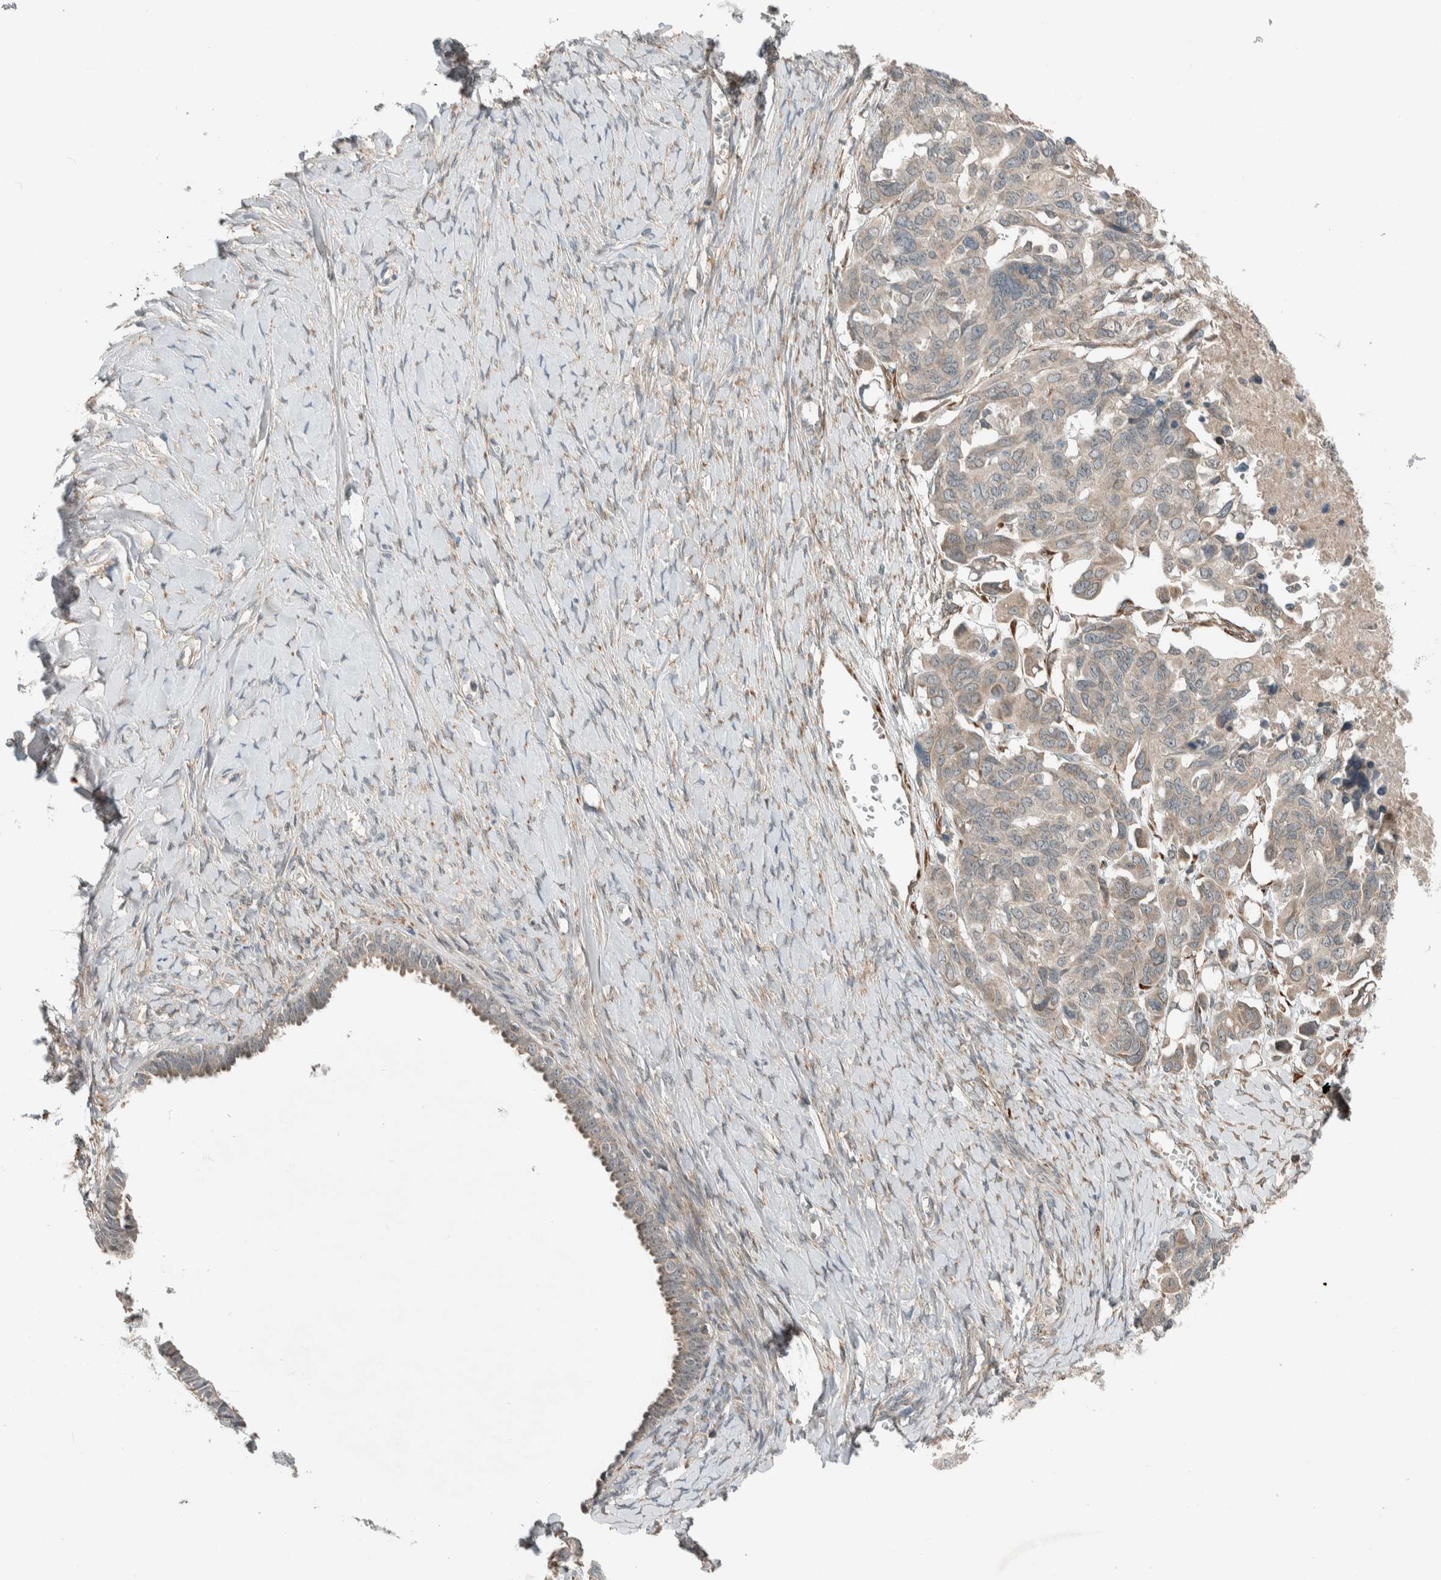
{"staining": {"intensity": "weak", "quantity": "<25%", "location": "cytoplasmic/membranous"}, "tissue": "ovarian cancer", "cell_type": "Tumor cells", "image_type": "cancer", "snomed": [{"axis": "morphology", "description": "Cystadenocarcinoma, serous, NOS"}, {"axis": "topography", "description": "Ovary"}], "caption": "A micrograph of human serous cystadenocarcinoma (ovarian) is negative for staining in tumor cells.", "gene": "CTBP2", "patient": {"sex": "female", "age": 79}}